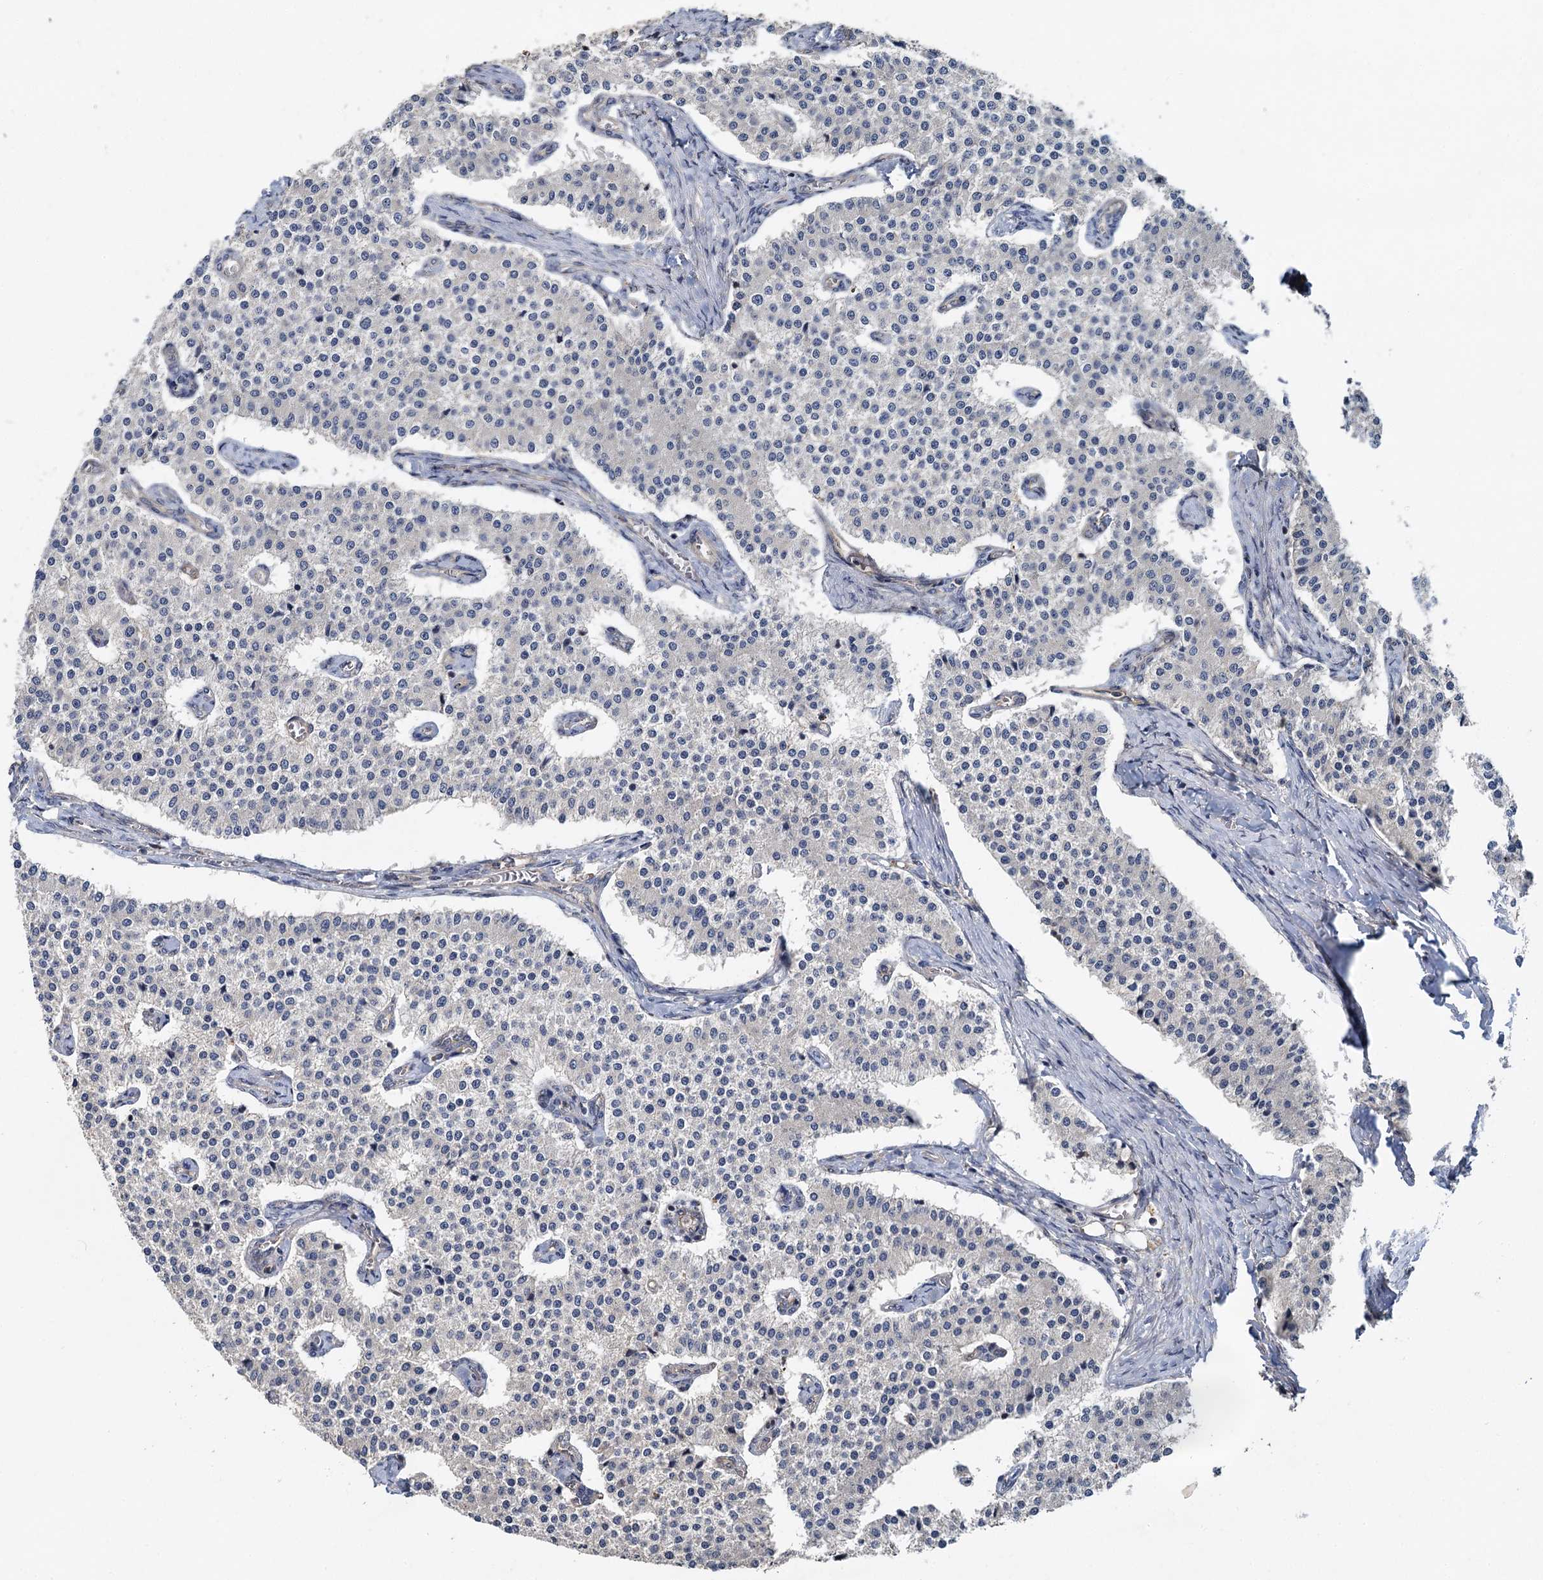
{"staining": {"intensity": "negative", "quantity": "none", "location": "none"}, "tissue": "carcinoid", "cell_type": "Tumor cells", "image_type": "cancer", "snomed": [{"axis": "morphology", "description": "Carcinoid, malignant, NOS"}, {"axis": "topography", "description": "Colon"}], "caption": "A micrograph of carcinoid stained for a protein reveals no brown staining in tumor cells.", "gene": "ZNF324", "patient": {"sex": "female", "age": 52}}